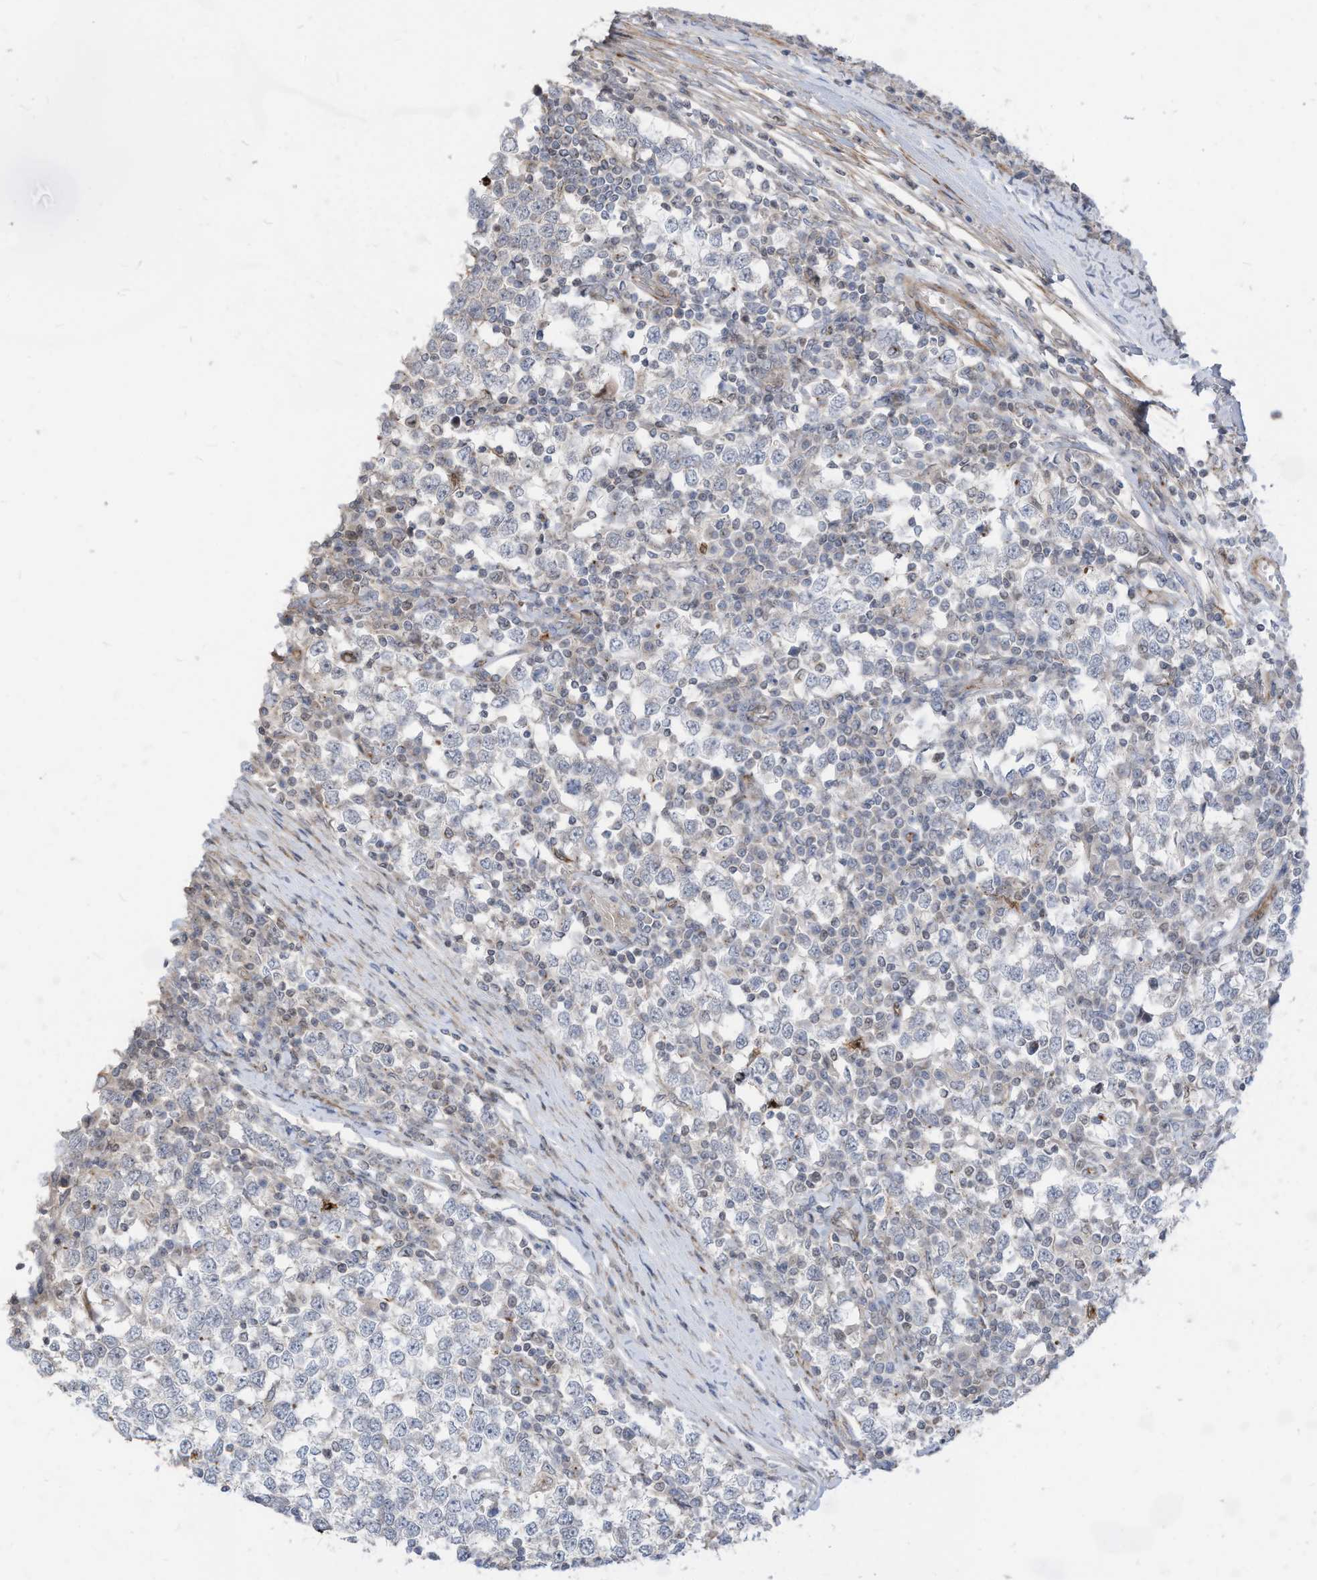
{"staining": {"intensity": "negative", "quantity": "none", "location": "none"}, "tissue": "testis cancer", "cell_type": "Tumor cells", "image_type": "cancer", "snomed": [{"axis": "morphology", "description": "Seminoma, NOS"}, {"axis": "topography", "description": "Testis"}], "caption": "Testis cancer was stained to show a protein in brown. There is no significant positivity in tumor cells.", "gene": "GPATCH3", "patient": {"sex": "male", "age": 65}}